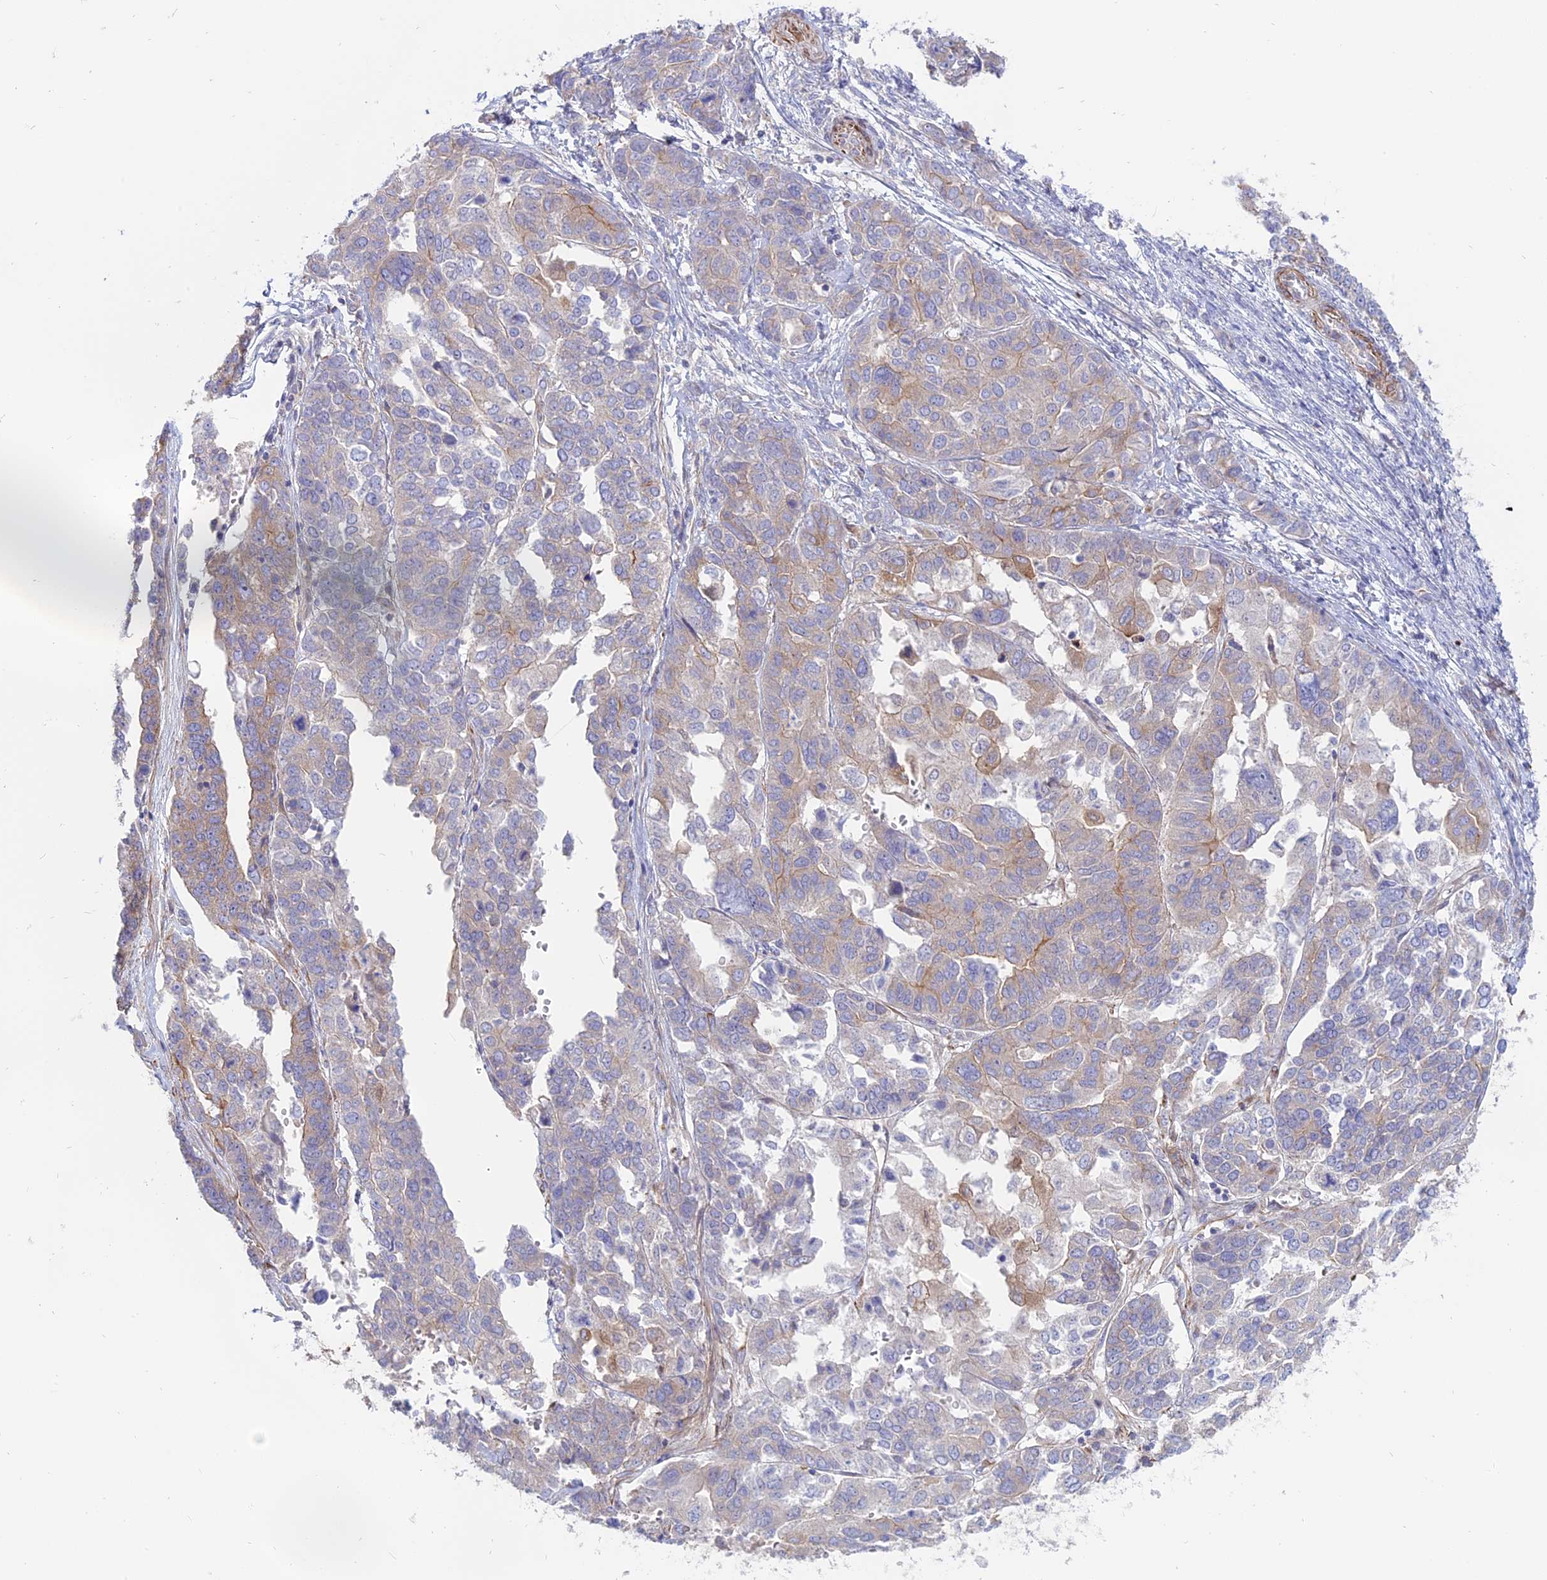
{"staining": {"intensity": "weak", "quantity": "<25%", "location": "cytoplasmic/membranous"}, "tissue": "ovarian cancer", "cell_type": "Tumor cells", "image_type": "cancer", "snomed": [{"axis": "morphology", "description": "Cystadenocarcinoma, serous, NOS"}, {"axis": "topography", "description": "Ovary"}], "caption": "Immunohistochemistry (IHC) image of neoplastic tissue: human ovarian cancer (serous cystadenocarcinoma) stained with DAB demonstrates no significant protein staining in tumor cells.", "gene": "MYO5B", "patient": {"sex": "female", "age": 44}}